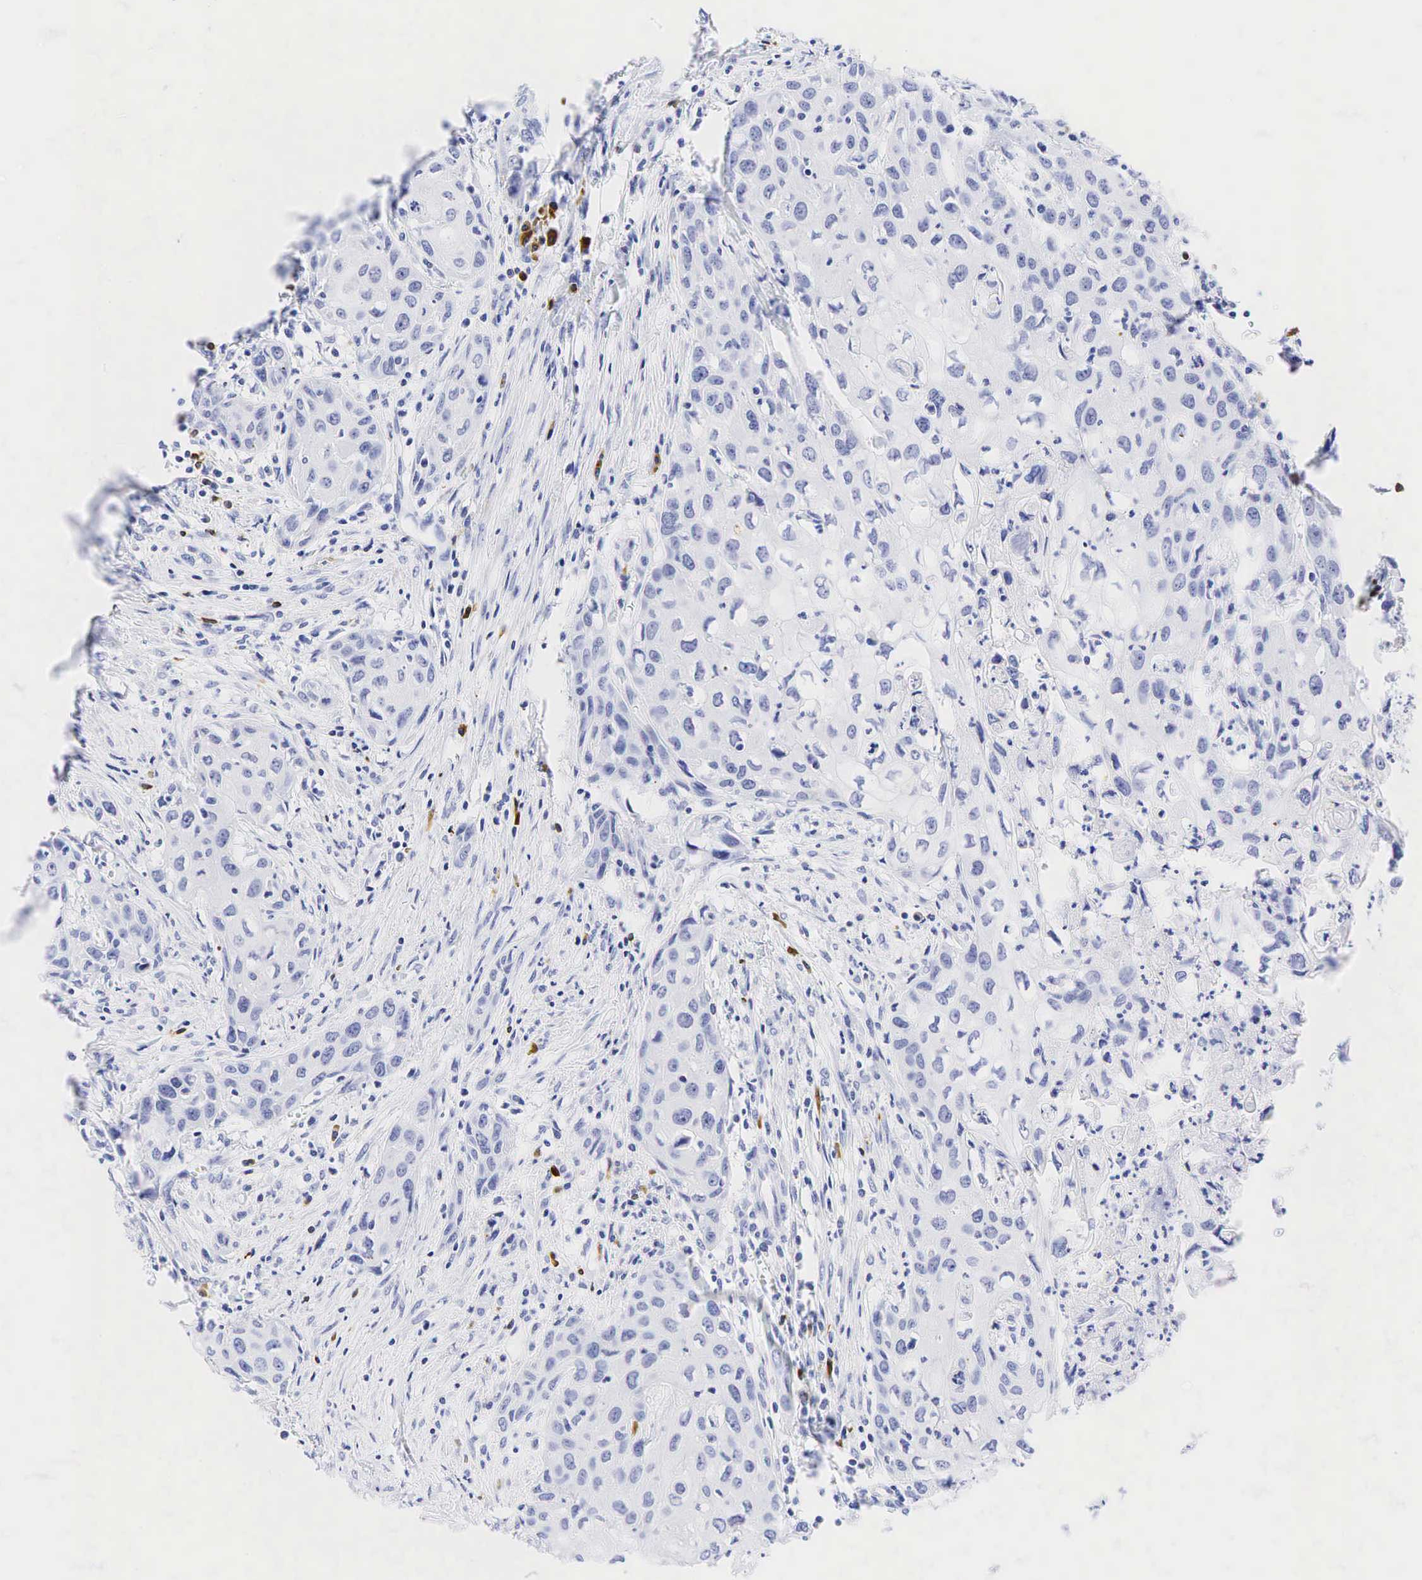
{"staining": {"intensity": "negative", "quantity": "none", "location": "none"}, "tissue": "urothelial cancer", "cell_type": "Tumor cells", "image_type": "cancer", "snomed": [{"axis": "morphology", "description": "Urothelial carcinoma, High grade"}, {"axis": "topography", "description": "Urinary bladder"}], "caption": "Tumor cells show no significant expression in urothelial carcinoma (high-grade).", "gene": "CD79A", "patient": {"sex": "male", "age": 54}}